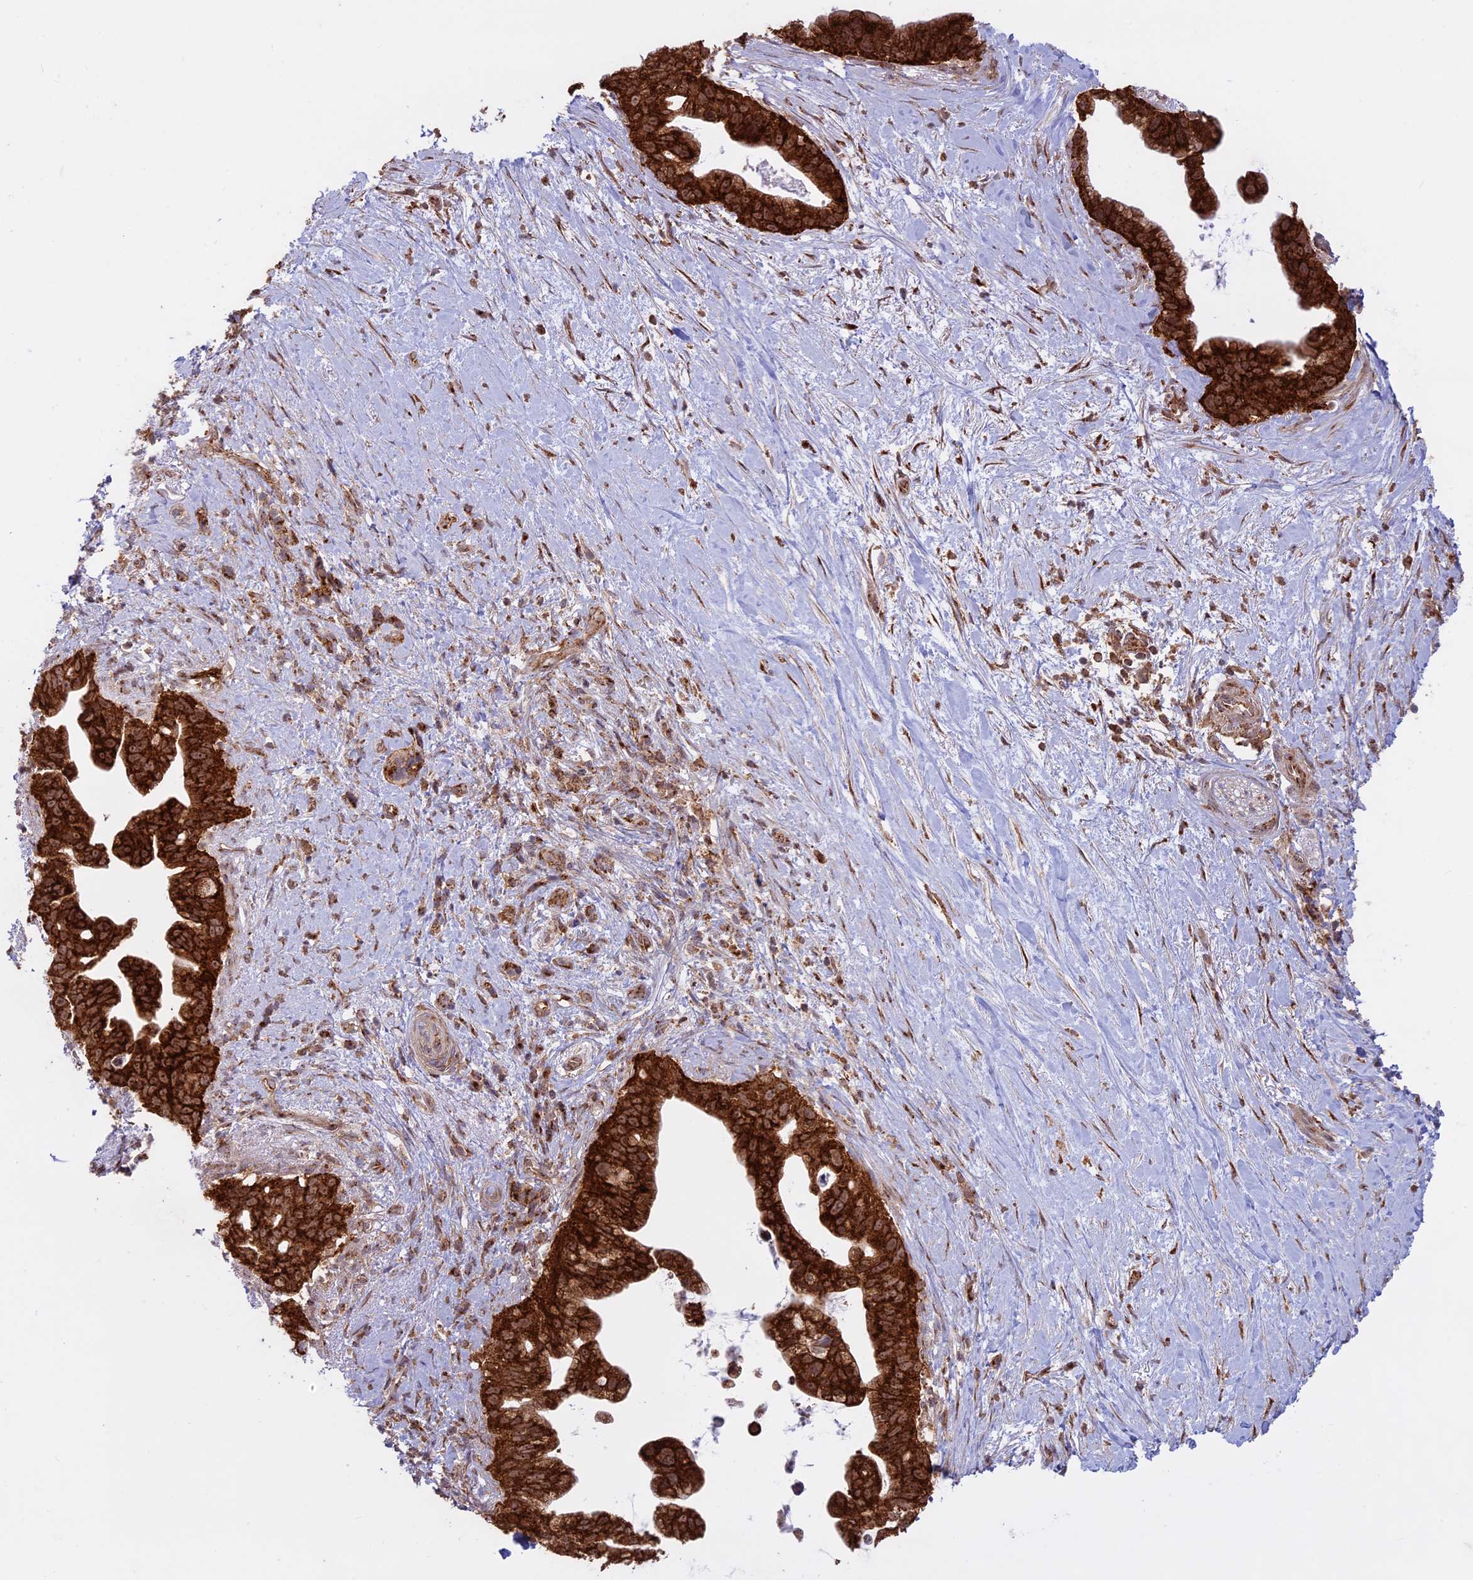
{"staining": {"intensity": "strong", "quantity": ">75%", "location": "cytoplasmic/membranous"}, "tissue": "pancreatic cancer", "cell_type": "Tumor cells", "image_type": "cancer", "snomed": [{"axis": "morphology", "description": "Adenocarcinoma, NOS"}, {"axis": "topography", "description": "Pancreas"}], "caption": "Immunohistochemistry (IHC) photomicrograph of human adenocarcinoma (pancreatic) stained for a protein (brown), which displays high levels of strong cytoplasmic/membranous staining in about >75% of tumor cells.", "gene": "CLINT1", "patient": {"sex": "female", "age": 83}}